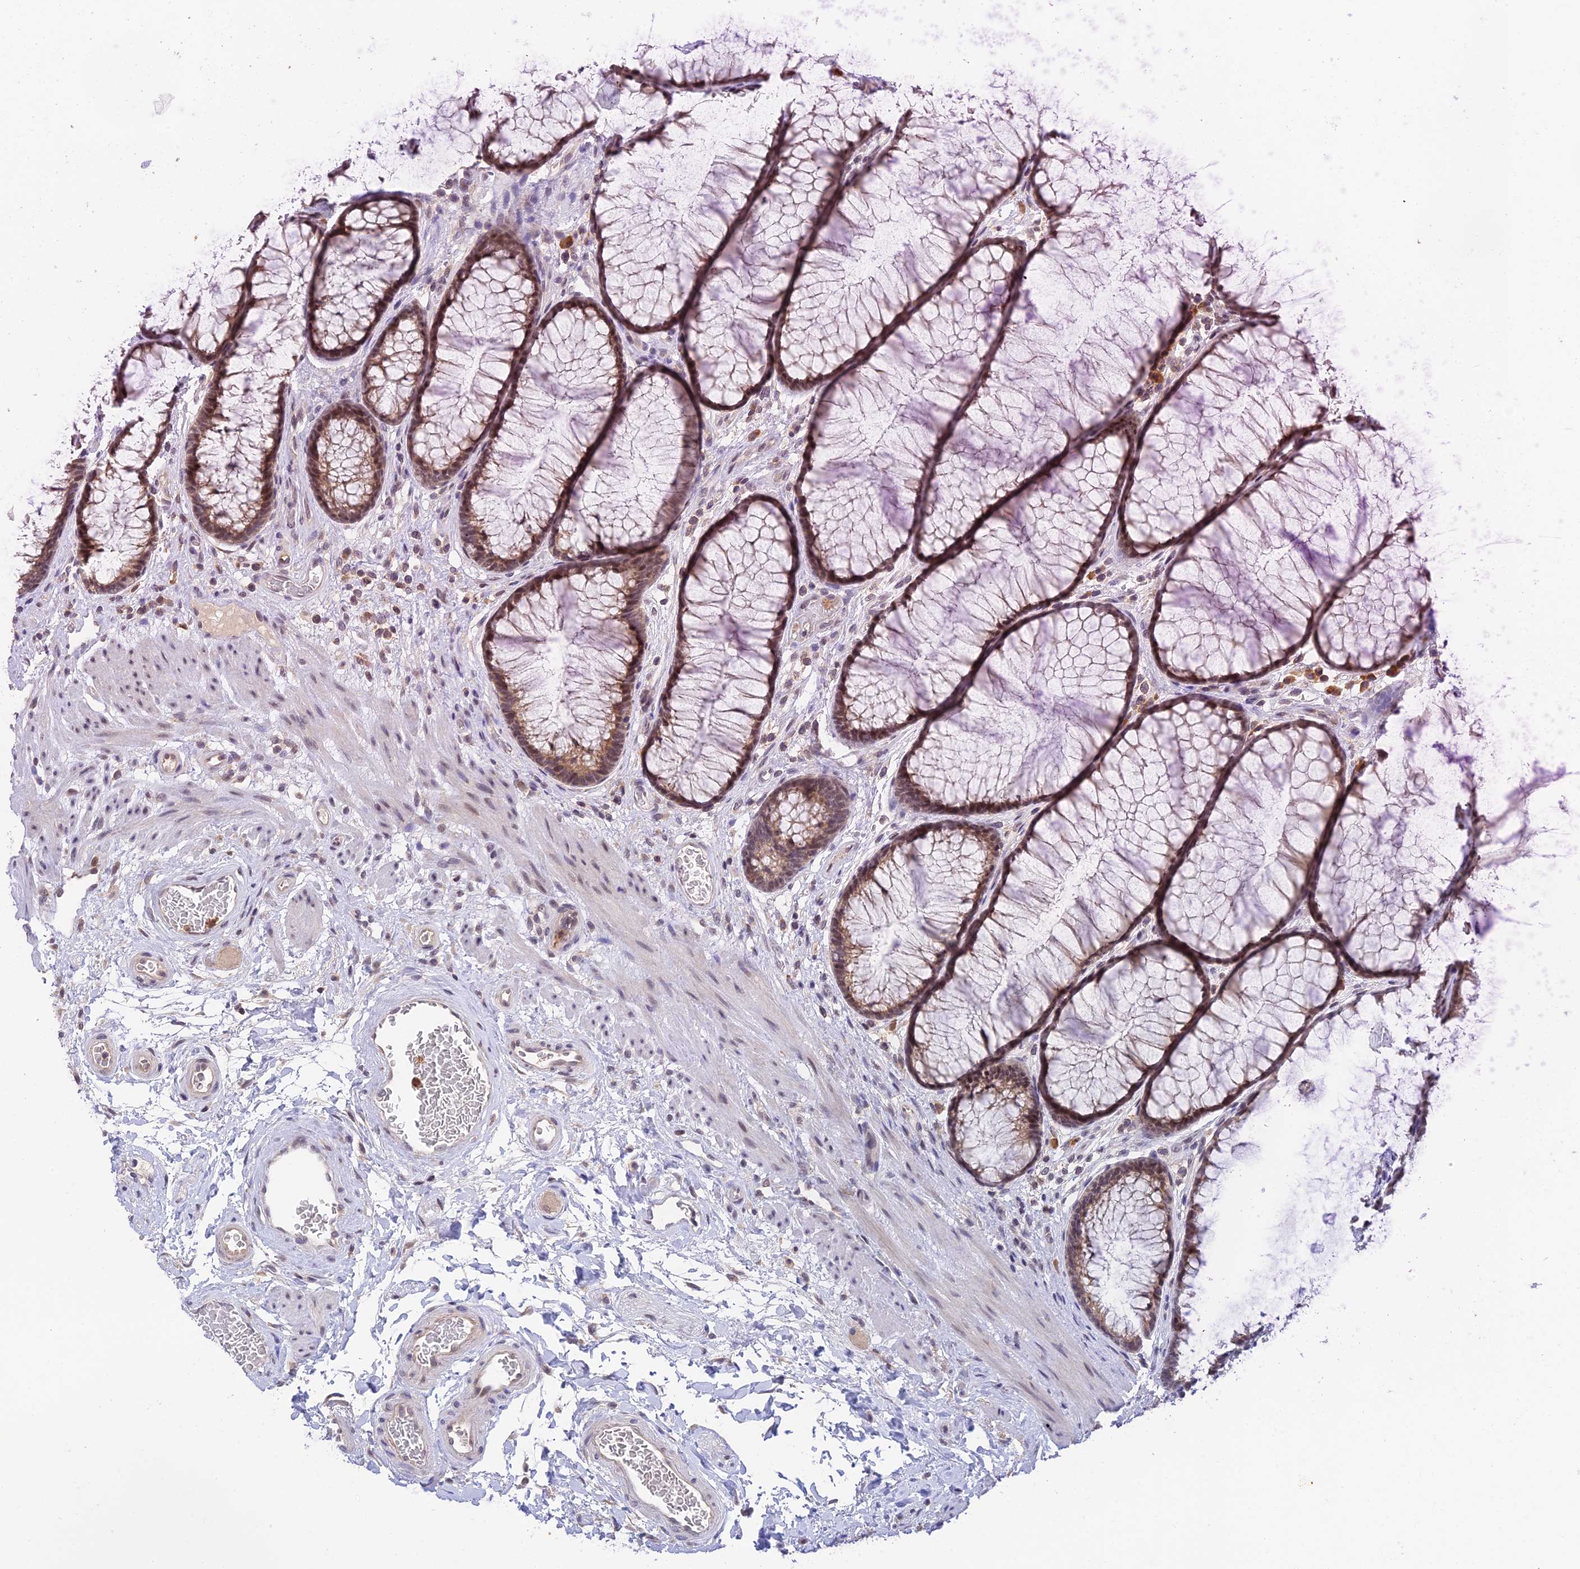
{"staining": {"intensity": "weak", "quantity": ">75%", "location": "cytoplasmic/membranous"}, "tissue": "colon", "cell_type": "Endothelial cells", "image_type": "normal", "snomed": [{"axis": "morphology", "description": "Normal tissue, NOS"}, {"axis": "topography", "description": "Colon"}], "caption": "Colon stained for a protein (brown) demonstrates weak cytoplasmic/membranous positive positivity in approximately >75% of endothelial cells.", "gene": "PEX16", "patient": {"sex": "female", "age": 82}}